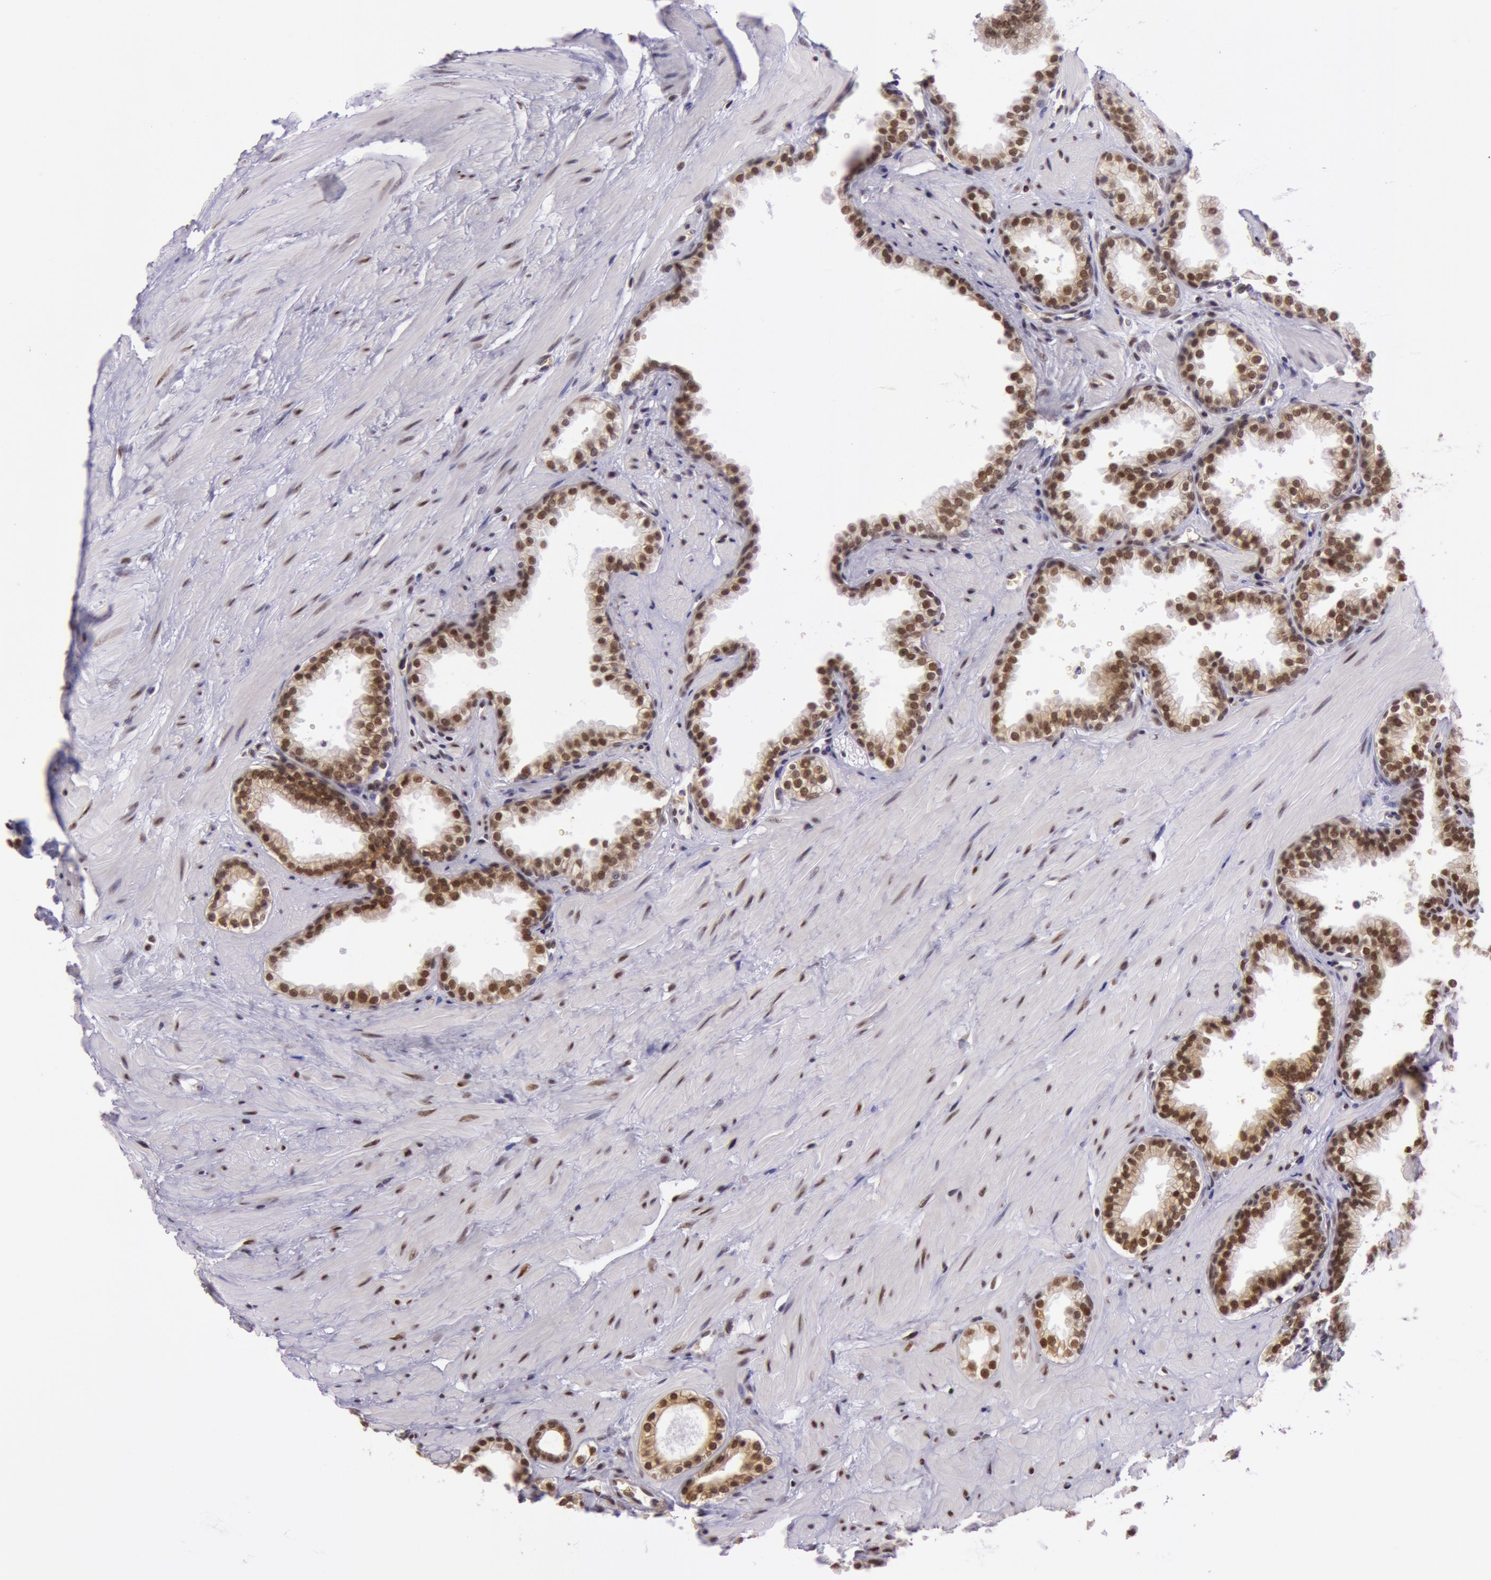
{"staining": {"intensity": "moderate", "quantity": ">75%", "location": "cytoplasmic/membranous,nuclear"}, "tissue": "prostate", "cell_type": "Glandular cells", "image_type": "normal", "snomed": [{"axis": "morphology", "description": "Normal tissue, NOS"}, {"axis": "topography", "description": "Prostate"}], "caption": "IHC image of normal prostate: human prostate stained using immunohistochemistry (IHC) reveals medium levels of moderate protein expression localized specifically in the cytoplasmic/membranous,nuclear of glandular cells, appearing as a cytoplasmic/membranous,nuclear brown color.", "gene": "NBN", "patient": {"sex": "male", "age": 64}}